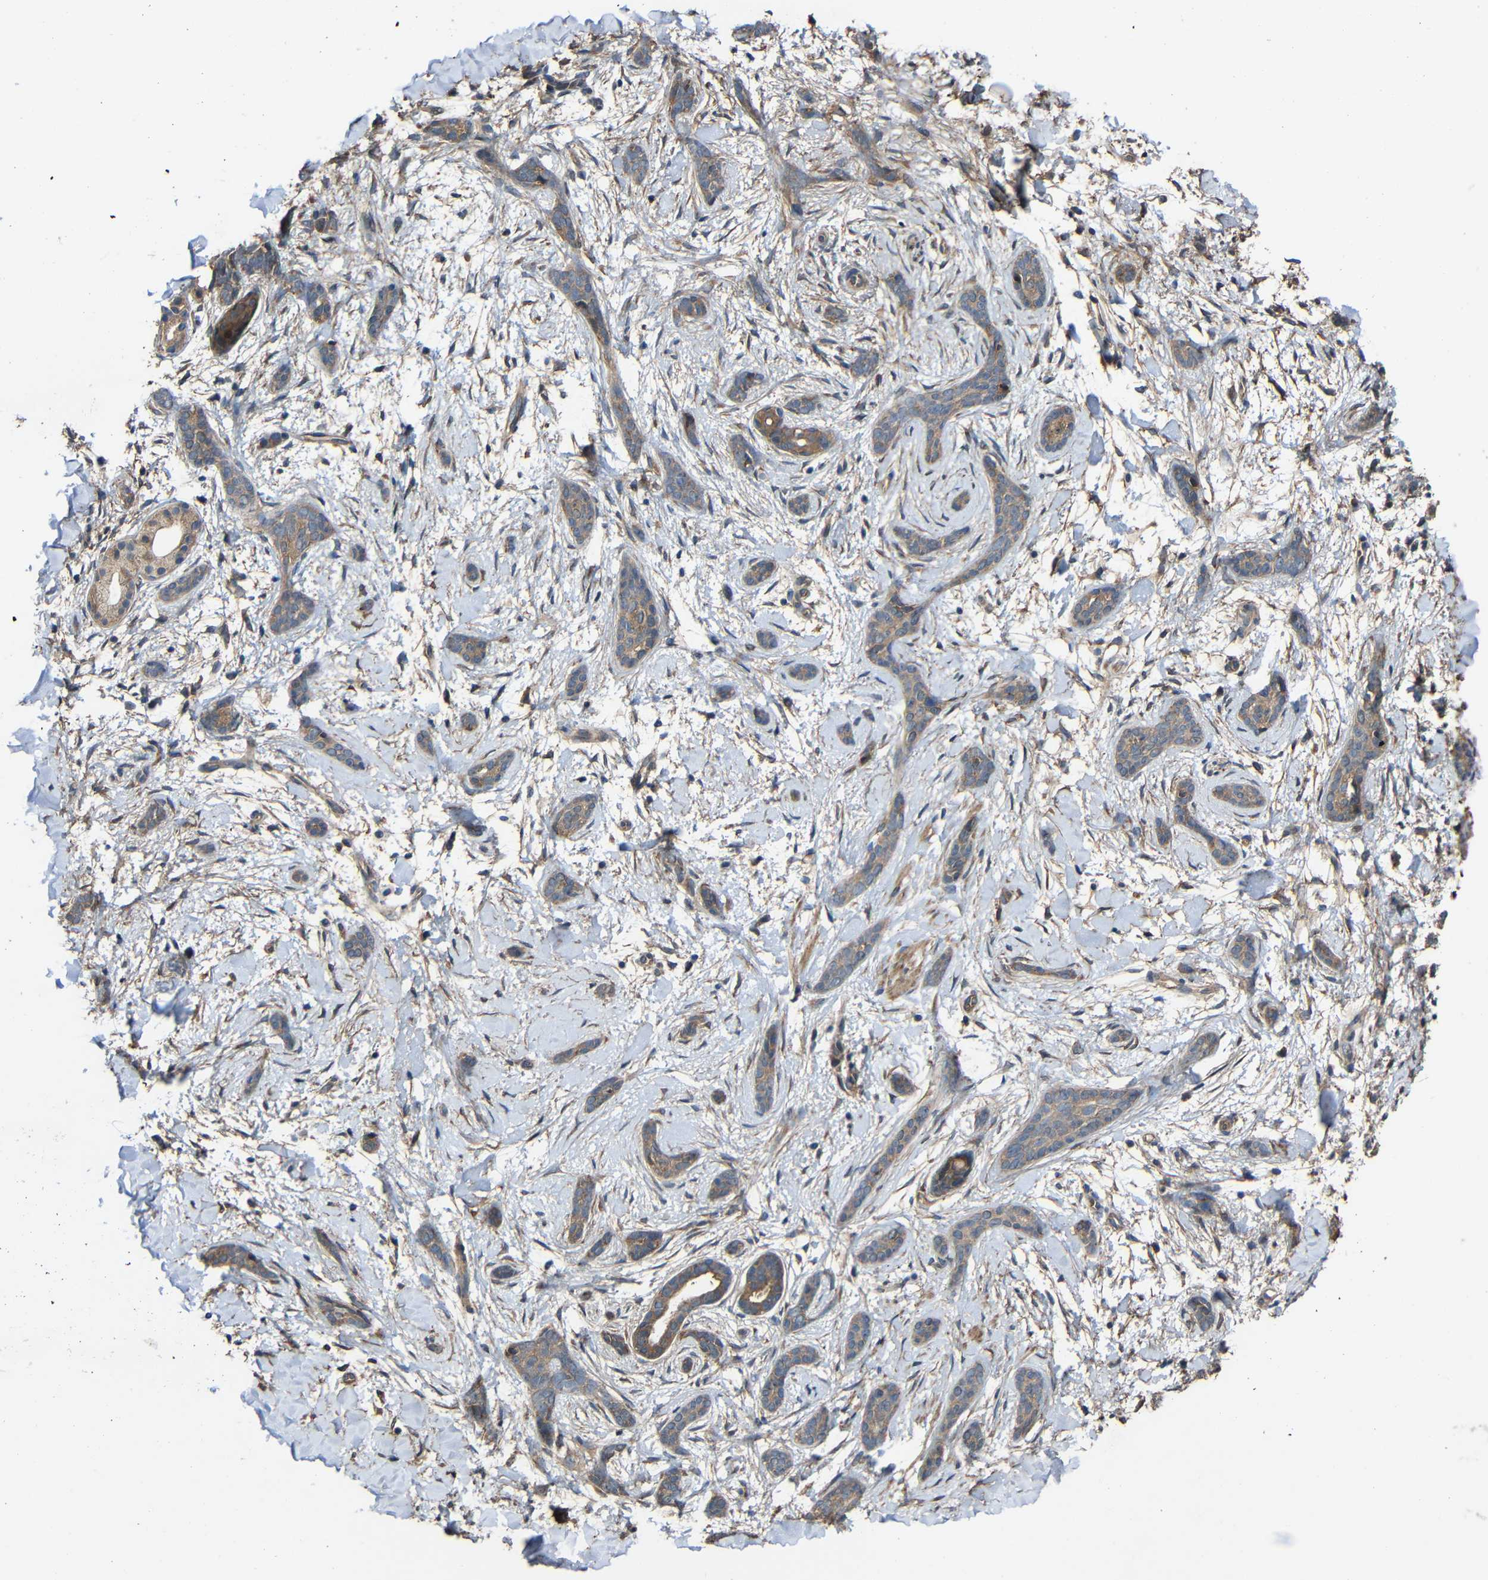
{"staining": {"intensity": "weak", "quantity": ">75%", "location": "cytoplasmic/membranous"}, "tissue": "skin cancer", "cell_type": "Tumor cells", "image_type": "cancer", "snomed": [{"axis": "morphology", "description": "Basal cell carcinoma"}, {"axis": "morphology", "description": "Adnexal tumor, benign"}, {"axis": "topography", "description": "Skin"}], "caption": "Benign adnexal tumor (skin) stained with a brown dye shows weak cytoplasmic/membranous positive expression in approximately >75% of tumor cells.", "gene": "CHST9", "patient": {"sex": "female", "age": 42}}